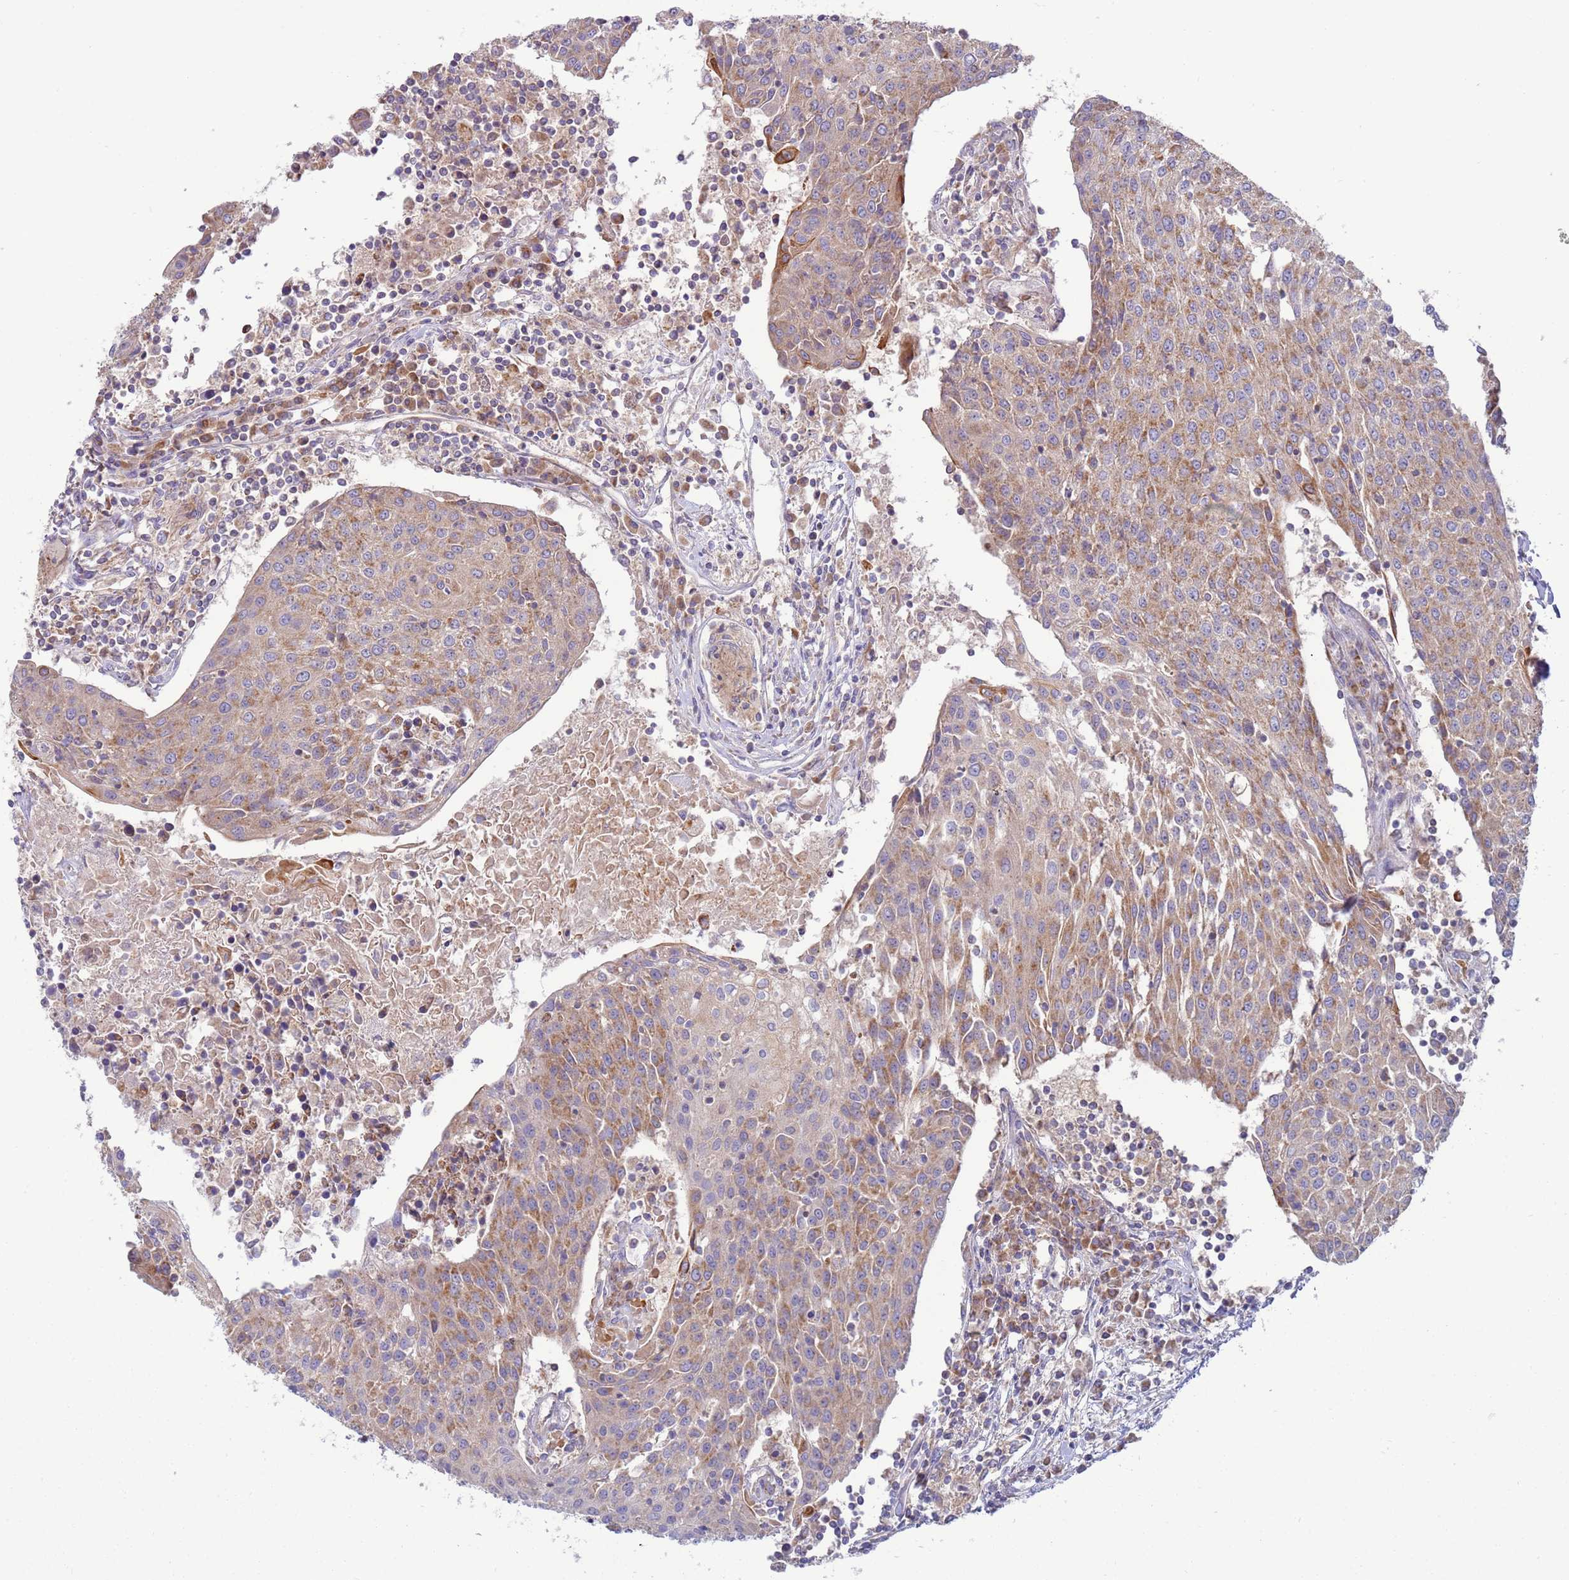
{"staining": {"intensity": "moderate", "quantity": ">75%", "location": "cytoplasmic/membranous"}, "tissue": "urothelial cancer", "cell_type": "Tumor cells", "image_type": "cancer", "snomed": [{"axis": "morphology", "description": "Urothelial carcinoma, High grade"}, {"axis": "topography", "description": "Urinary bladder"}], "caption": "There is medium levels of moderate cytoplasmic/membranous expression in tumor cells of urothelial carcinoma (high-grade), as demonstrated by immunohistochemical staining (brown color).", "gene": "UQCRQ", "patient": {"sex": "female", "age": 85}}